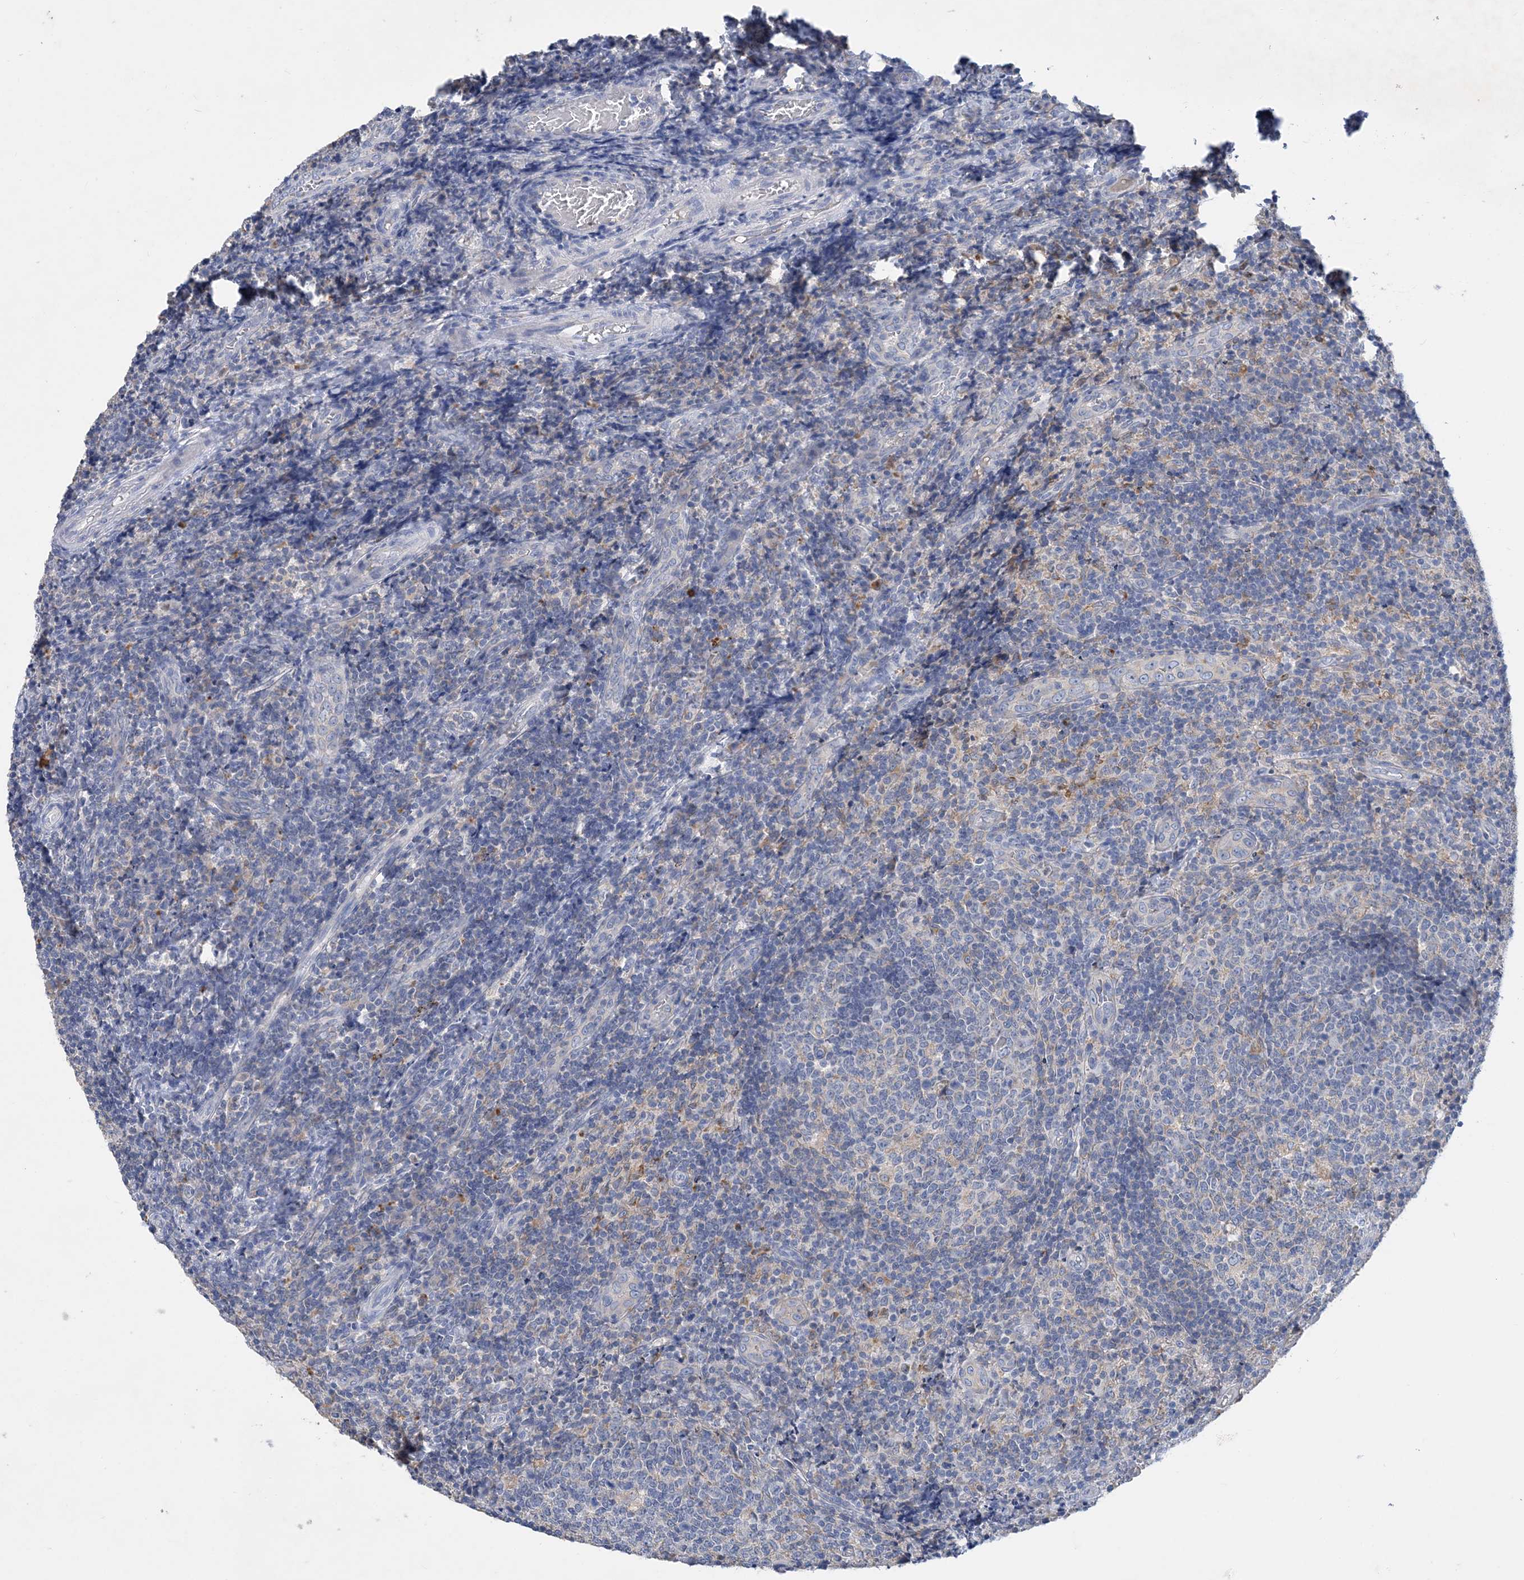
{"staining": {"intensity": "negative", "quantity": "none", "location": "none"}, "tissue": "tonsil", "cell_type": "Germinal center cells", "image_type": "normal", "snomed": [{"axis": "morphology", "description": "Normal tissue, NOS"}, {"axis": "topography", "description": "Tonsil"}], "caption": "Photomicrograph shows no protein positivity in germinal center cells of unremarkable tonsil. (DAB IHC with hematoxylin counter stain).", "gene": "GRINA", "patient": {"sex": "female", "age": 19}}